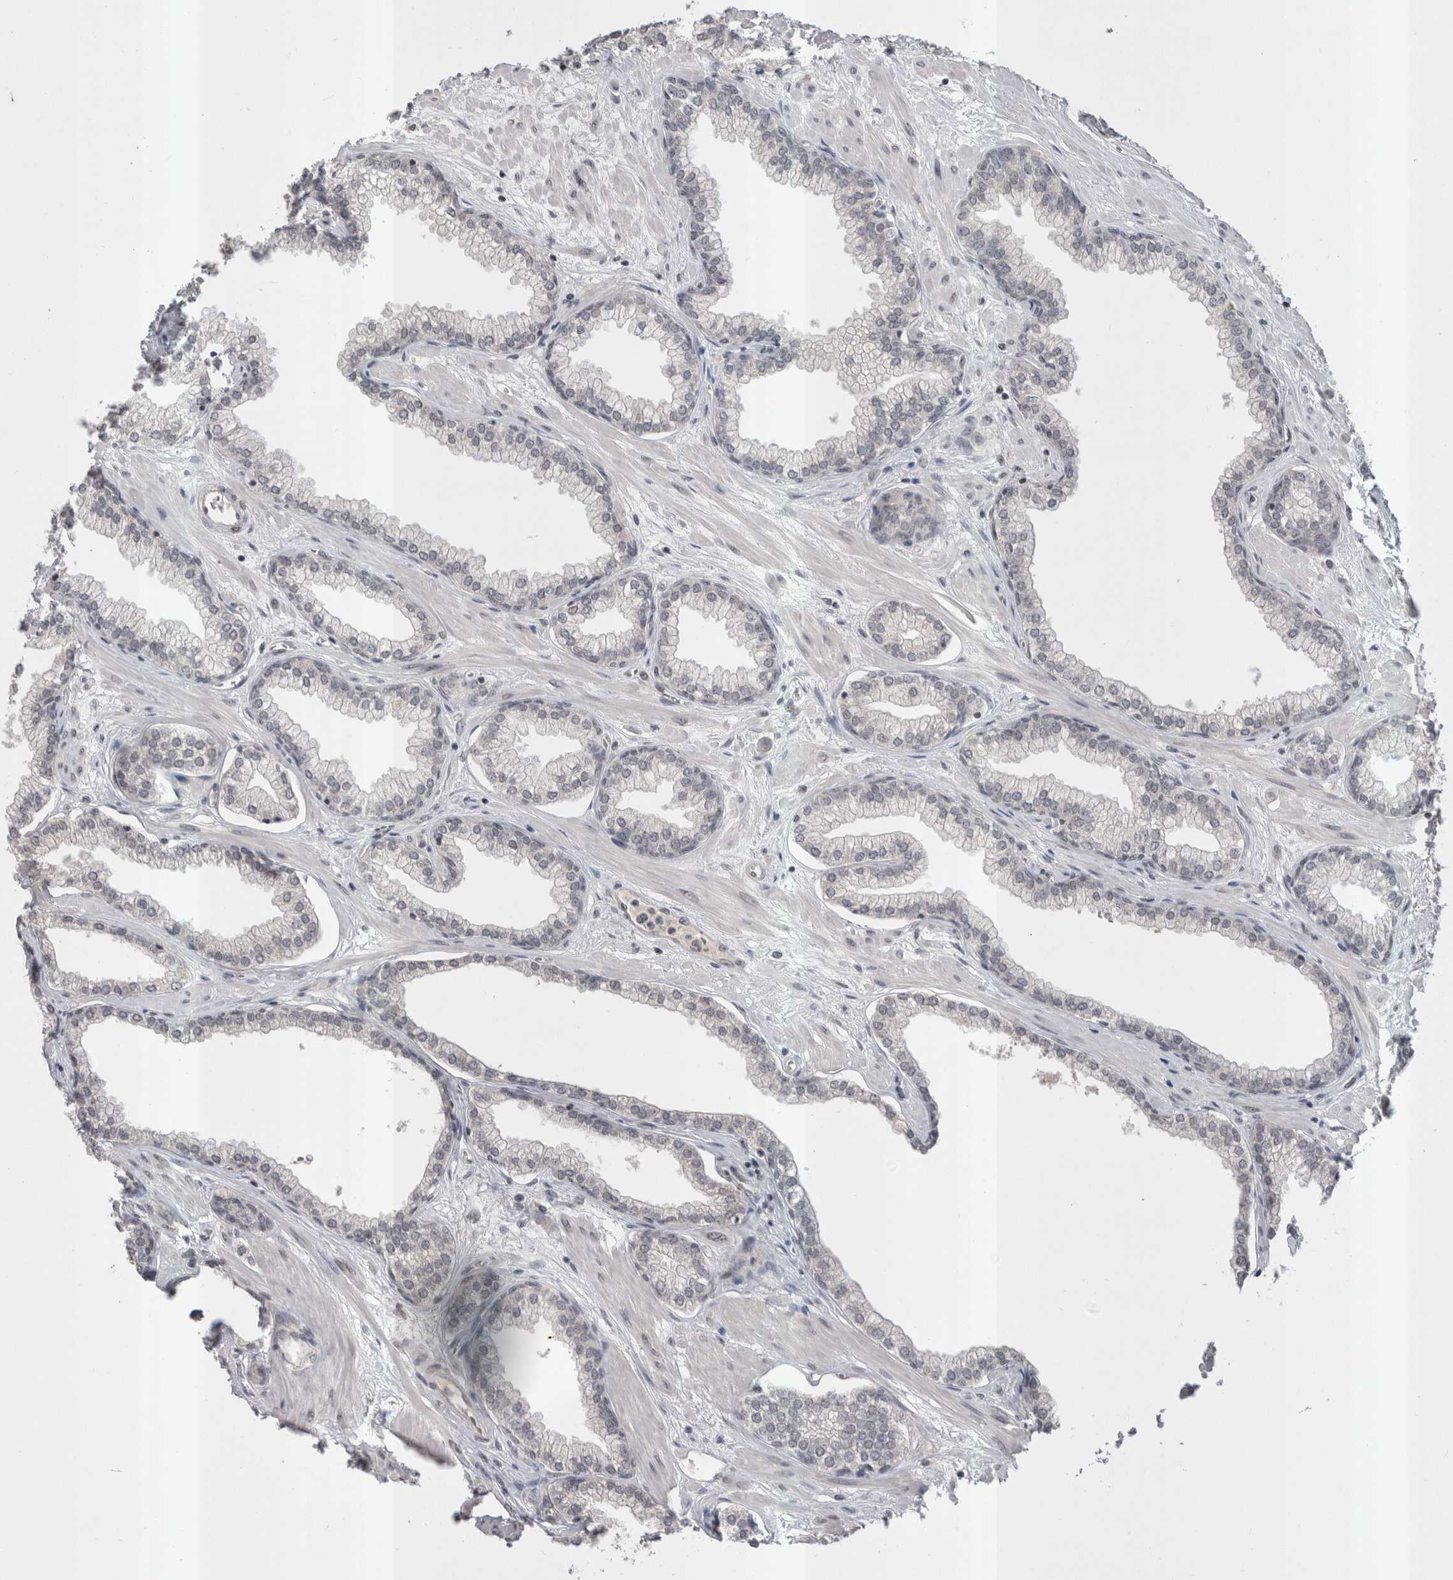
{"staining": {"intensity": "weak", "quantity": "25%-75%", "location": "nuclear"}, "tissue": "prostate", "cell_type": "Glandular cells", "image_type": "normal", "snomed": [{"axis": "morphology", "description": "Normal tissue, NOS"}, {"axis": "morphology", "description": "Urothelial carcinoma, Low grade"}, {"axis": "topography", "description": "Urinary bladder"}, {"axis": "topography", "description": "Prostate"}], "caption": "Immunohistochemistry (IHC) (DAB) staining of unremarkable human prostate shows weak nuclear protein expression in approximately 25%-75% of glandular cells.", "gene": "DAXX", "patient": {"sex": "male", "age": 60}}